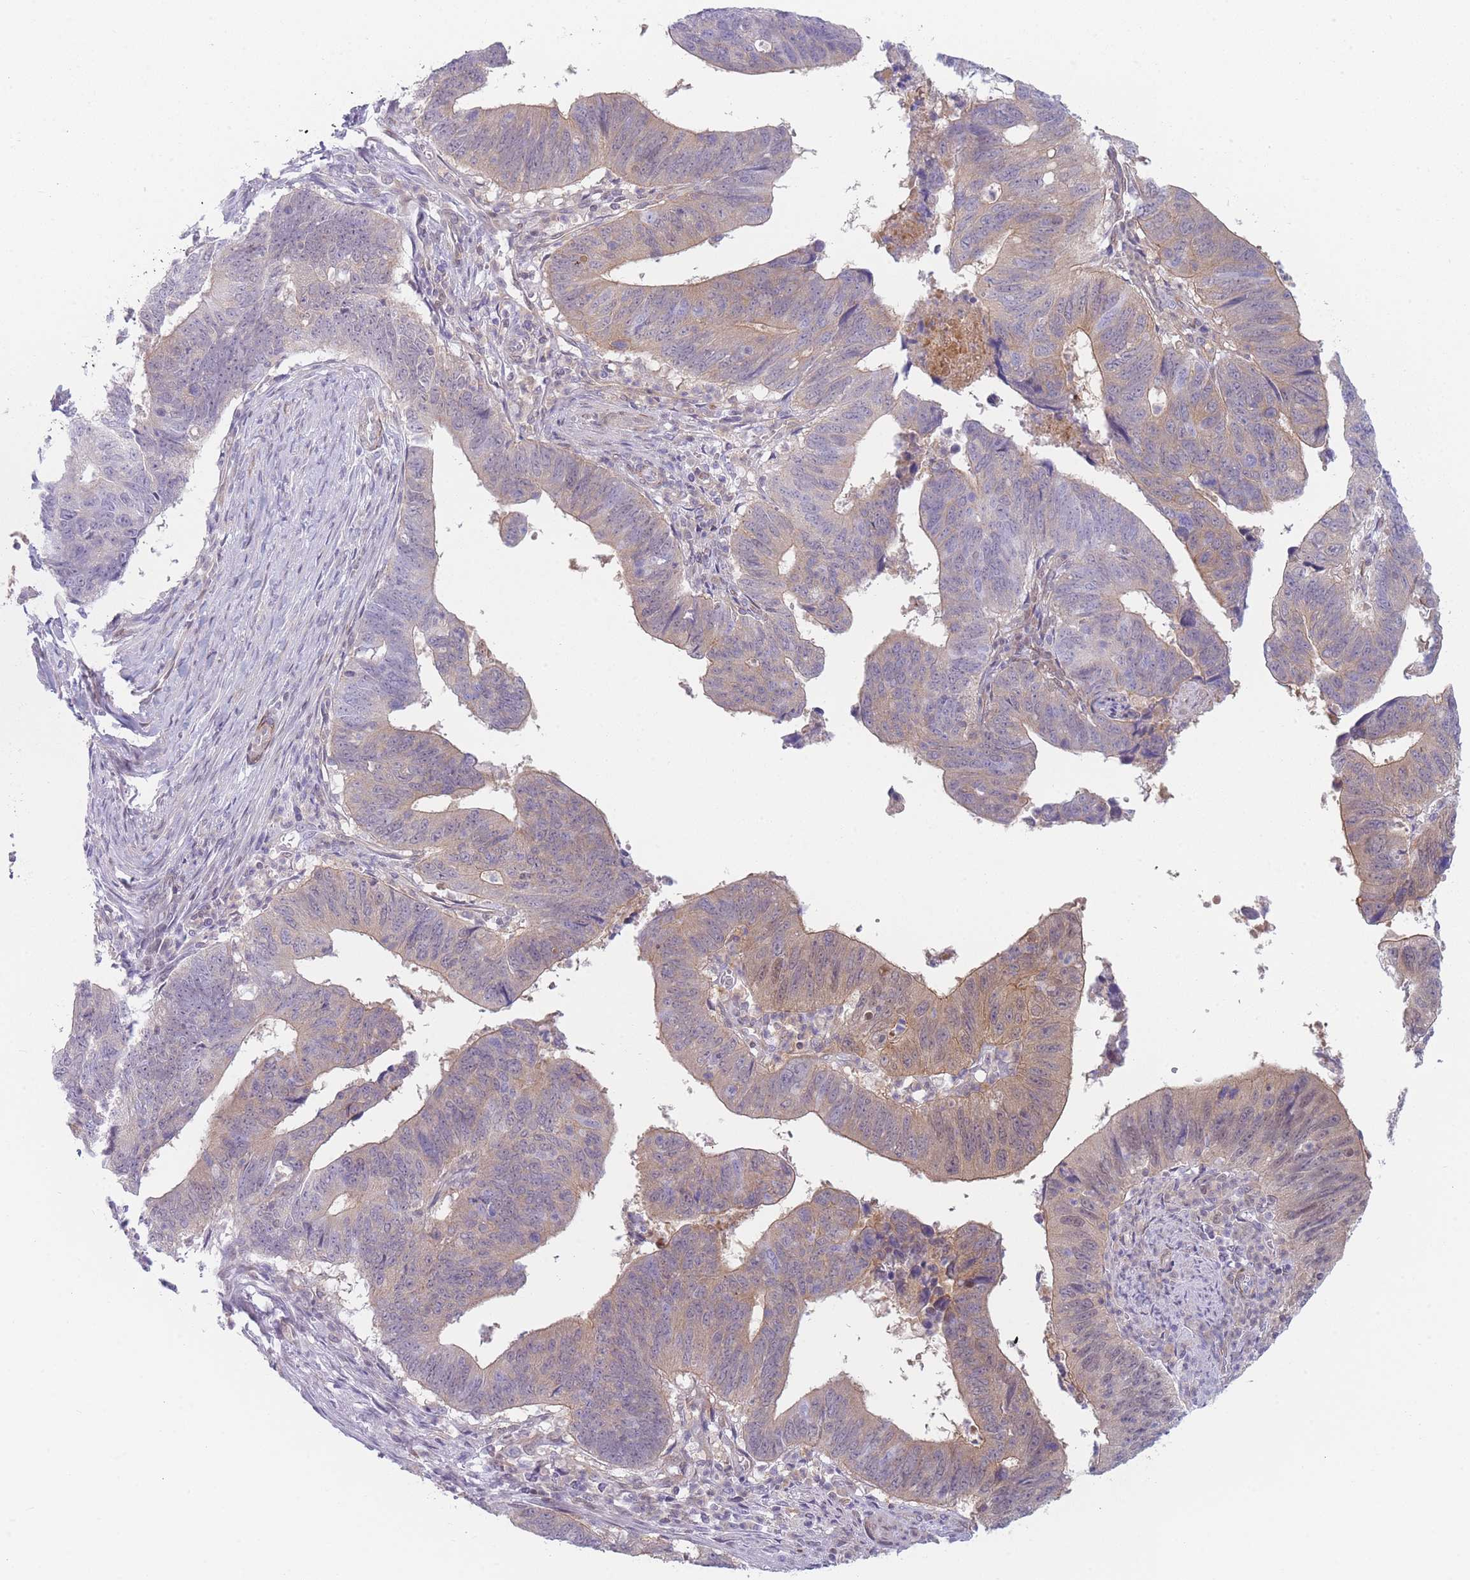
{"staining": {"intensity": "weak", "quantity": "25%-75%", "location": "cytoplasmic/membranous,nuclear"}, "tissue": "stomach cancer", "cell_type": "Tumor cells", "image_type": "cancer", "snomed": [{"axis": "morphology", "description": "Adenocarcinoma, NOS"}, {"axis": "topography", "description": "Stomach"}], "caption": "Stomach cancer (adenocarcinoma) stained for a protein exhibits weak cytoplasmic/membranous and nuclear positivity in tumor cells. (IHC, brightfield microscopy, high magnification).", "gene": "IFNA6", "patient": {"sex": "male", "age": 59}}